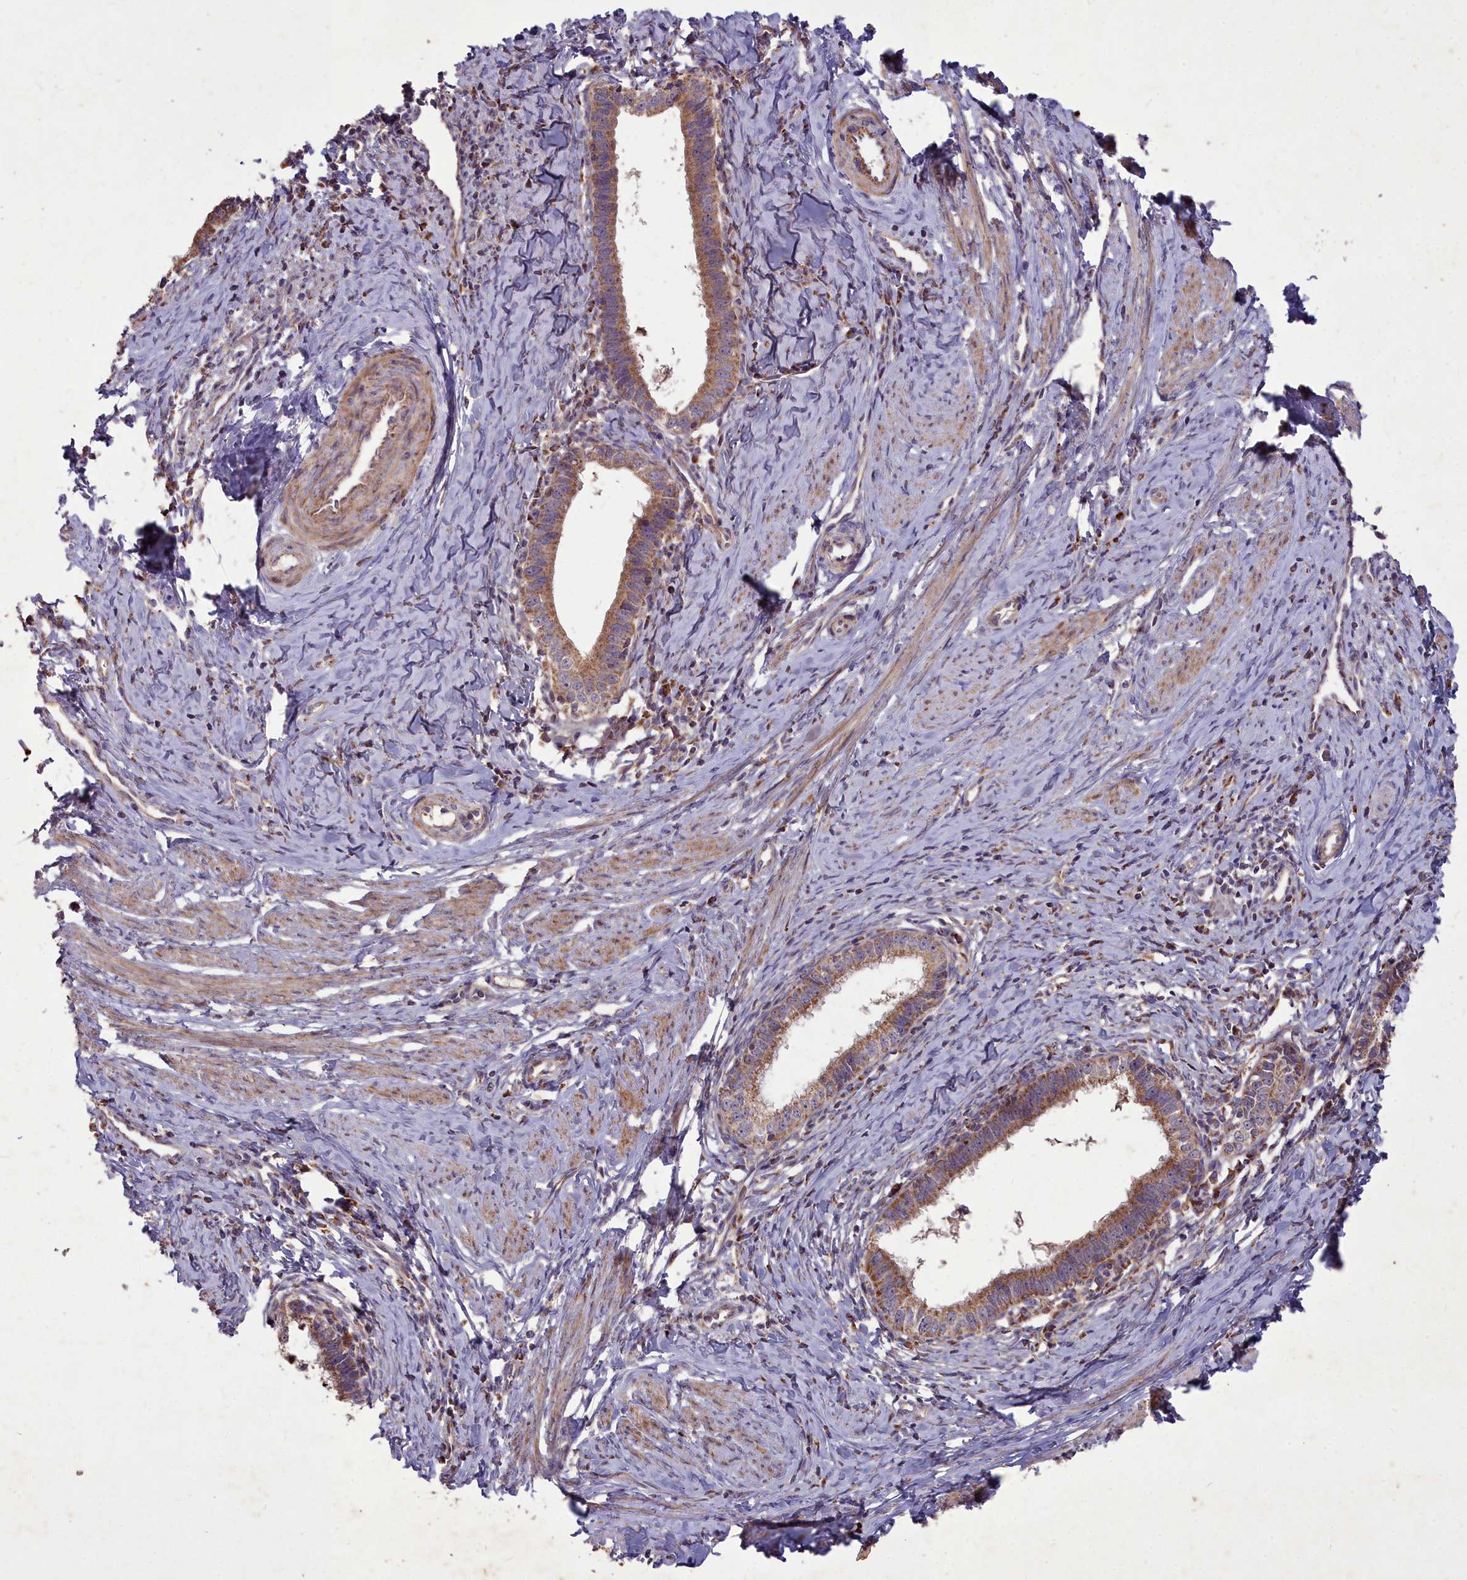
{"staining": {"intensity": "moderate", "quantity": ">75%", "location": "cytoplasmic/membranous"}, "tissue": "cervical cancer", "cell_type": "Tumor cells", "image_type": "cancer", "snomed": [{"axis": "morphology", "description": "Adenocarcinoma, NOS"}, {"axis": "topography", "description": "Cervix"}], "caption": "Immunohistochemical staining of cervical cancer displays moderate cytoplasmic/membranous protein staining in about >75% of tumor cells.", "gene": "COX11", "patient": {"sex": "female", "age": 36}}